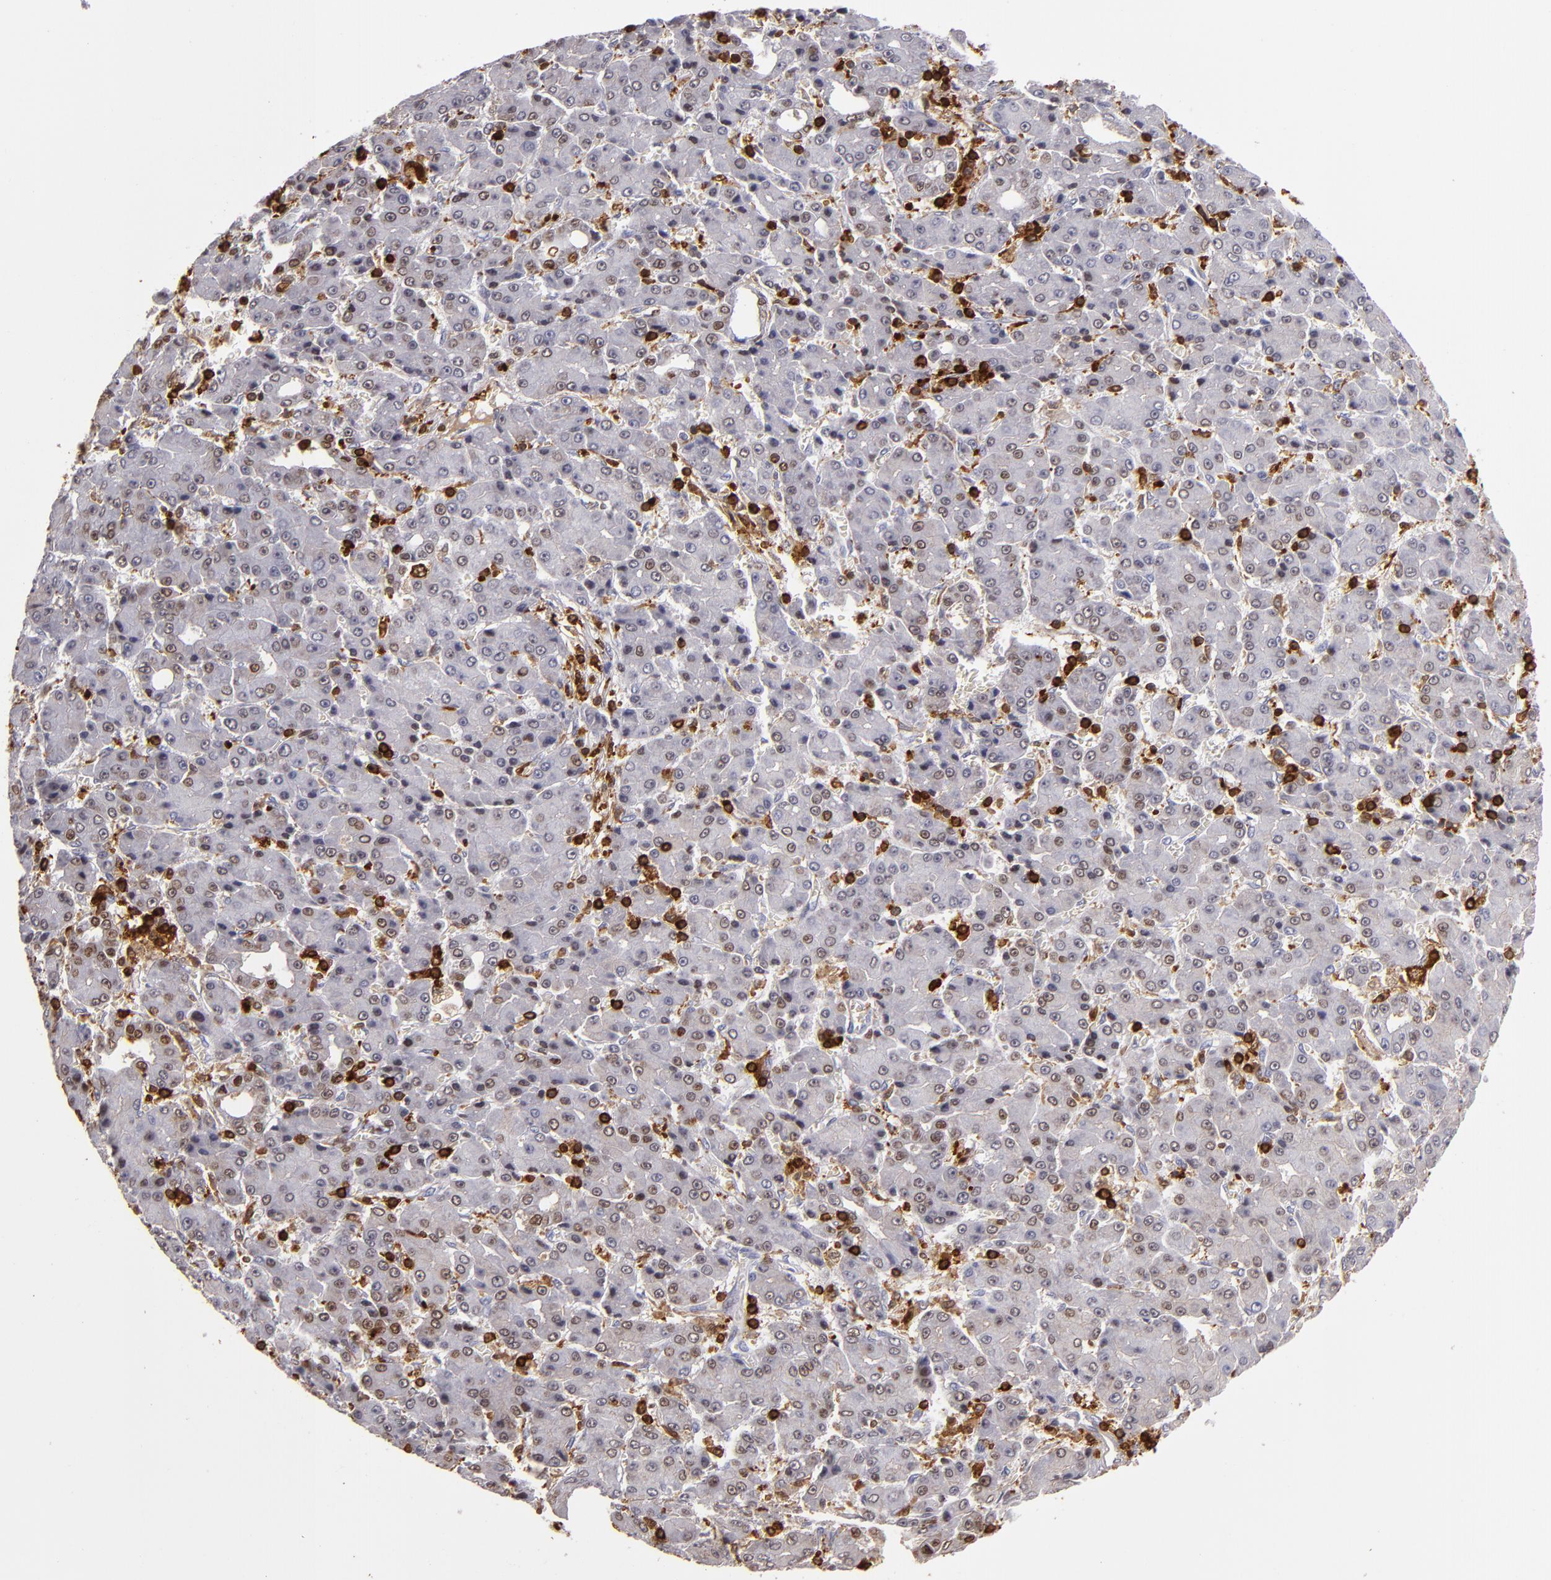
{"staining": {"intensity": "weak", "quantity": "25%-75%", "location": "nuclear"}, "tissue": "liver cancer", "cell_type": "Tumor cells", "image_type": "cancer", "snomed": [{"axis": "morphology", "description": "Carcinoma, Hepatocellular, NOS"}, {"axis": "topography", "description": "Liver"}], "caption": "Immunohistochemistry (IHC) image of neoplastic tissue: human liver hepatocellular carcinoma stained using immunohistochemistry (IHC) exhibits low levels of weak protein expression localized specifically in the nuclear of tumor cells, appearing as a nuclear brown color.", "gene": "WAS", "patient": {"sex": "male", "age": 69}}